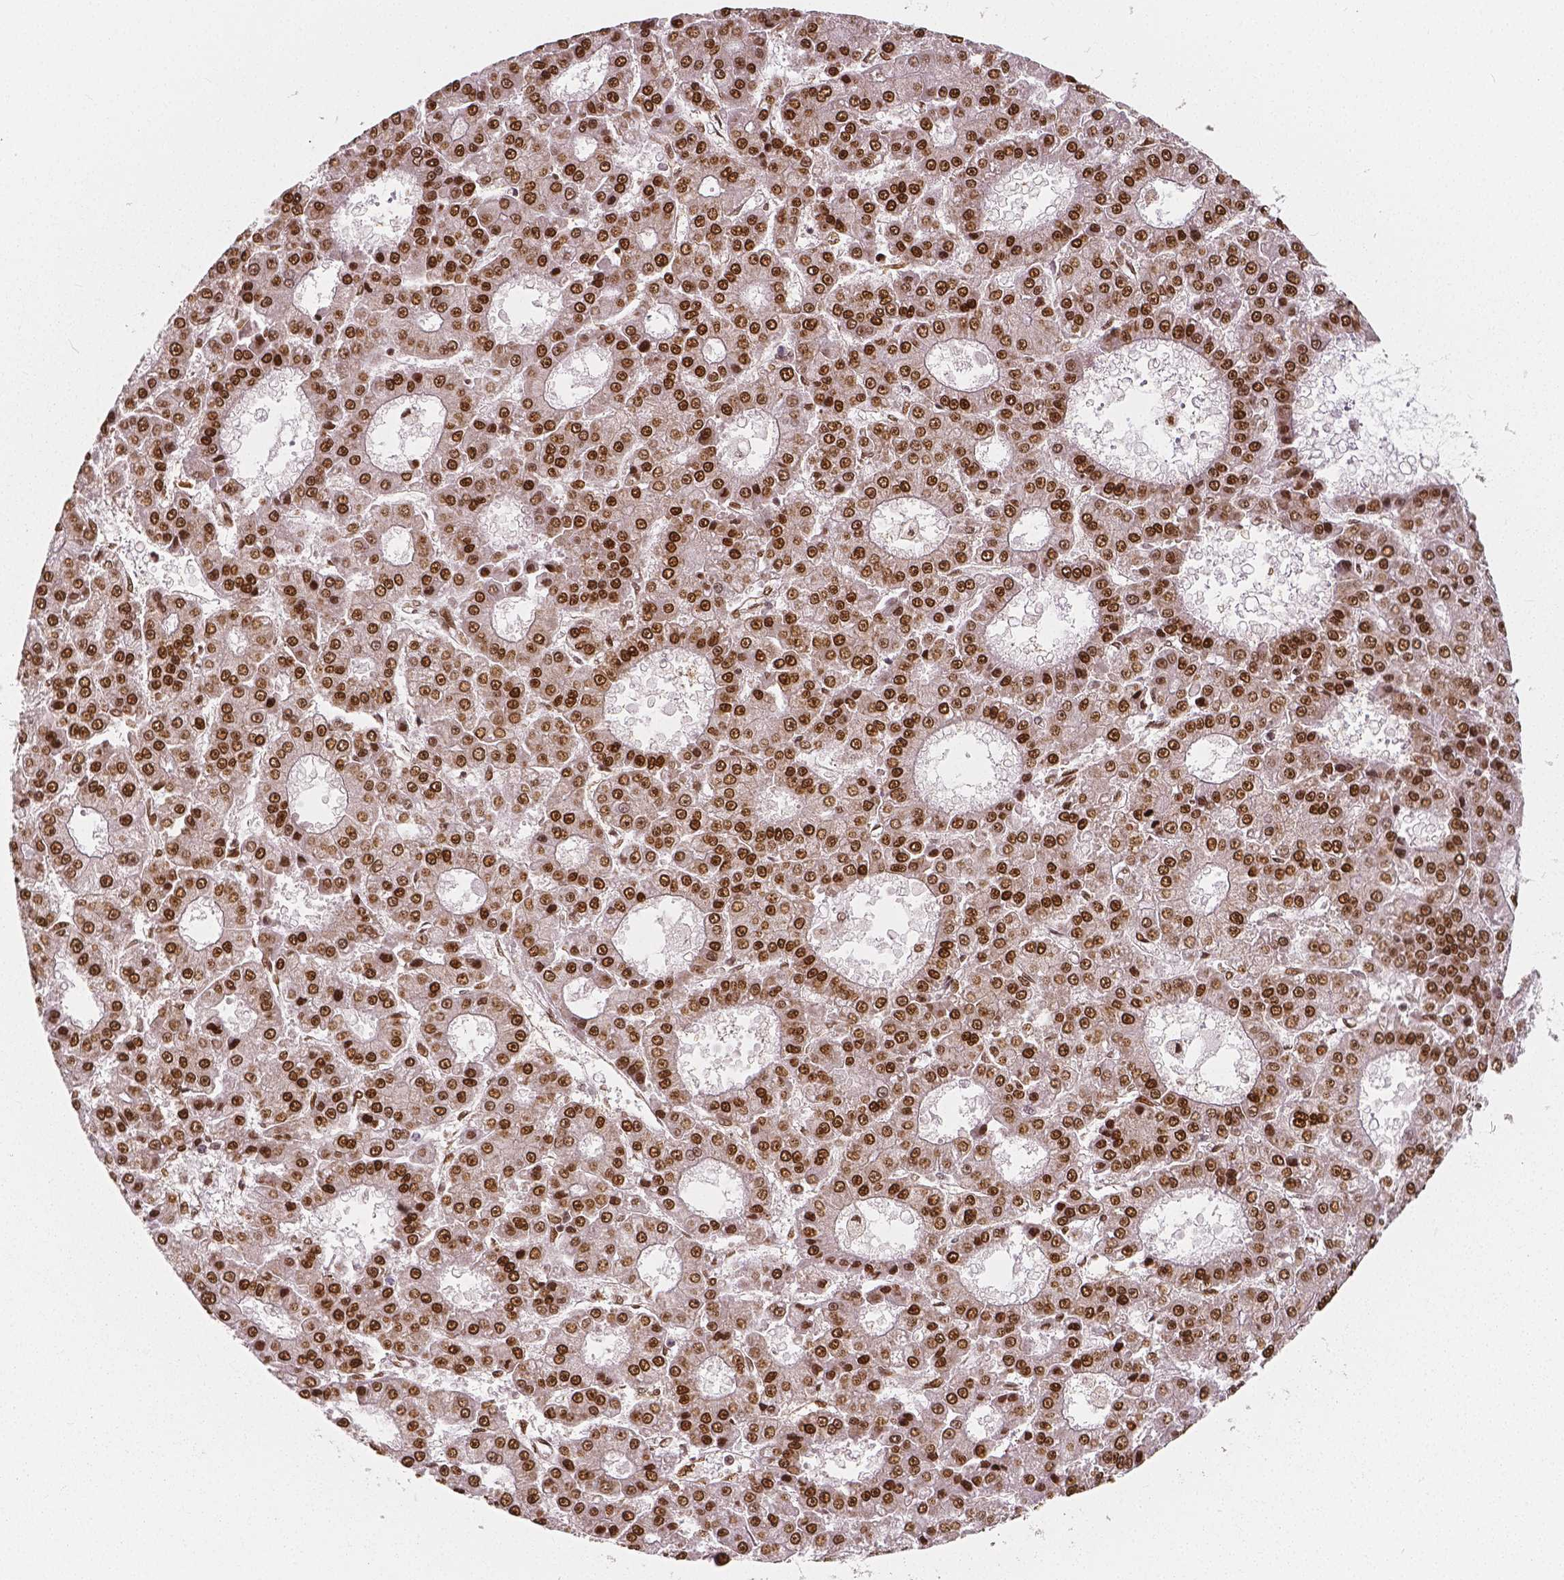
{"staining": {"intensity": "strong", "quantity": ">75%", "location": "nuclear"}, "tissue": "liver cancer", "cell_type": "Tumor cells", "image_type": "cancer", "snomed": [{"axis": "morphology", "description": "Carcinoma, Hepatocellular, NOS"}, {"axis": "topography", "description": "Liver"}], "caption": "Tumor cells show strong nuclear expression in about >75% of cells in liver hepatocellular carcinoma.", "gene": "NUCKS1", "patient": {"sex": "male", "age": 70}}